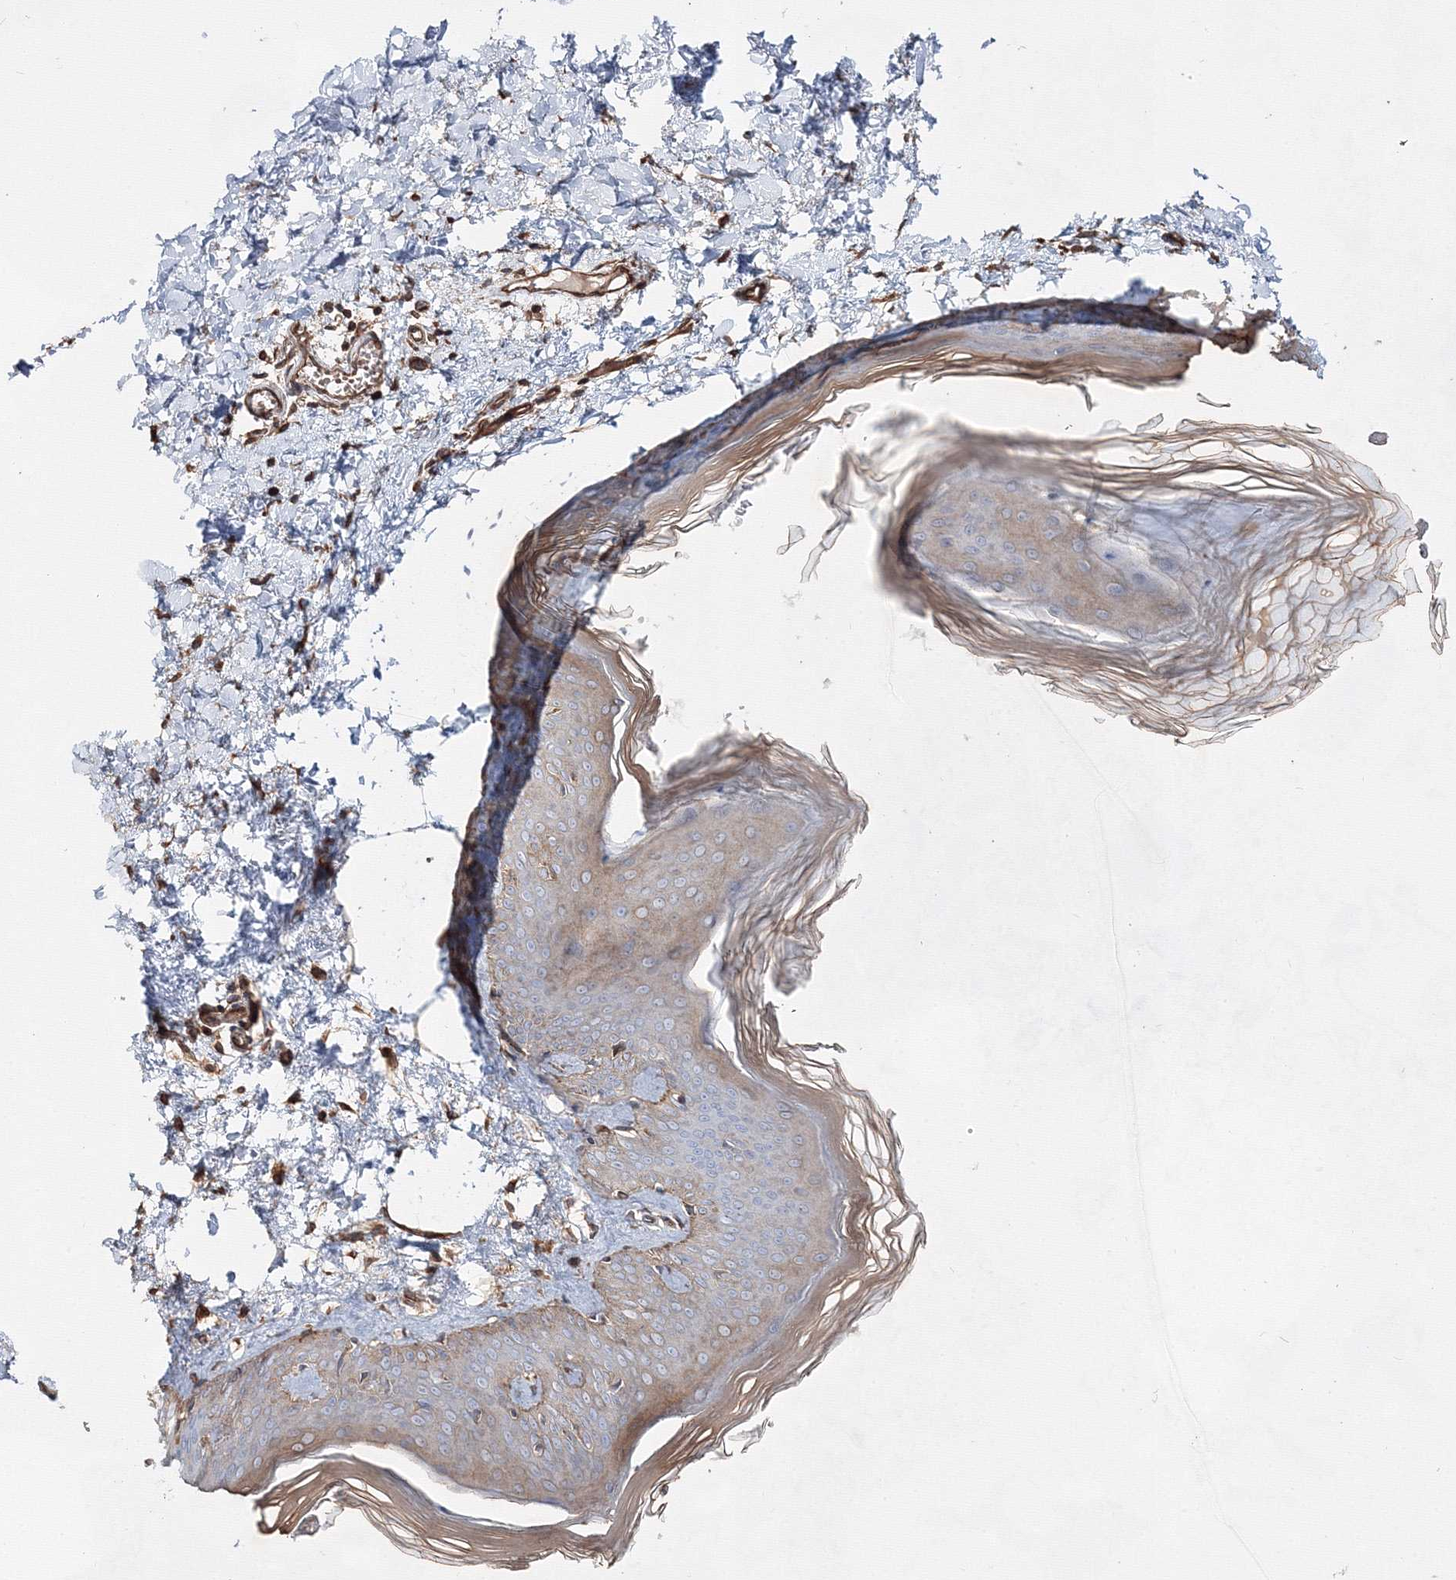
{"staining": {"intensity": "moderate", "quantity": ">75%", "location": "cytoplasmic/membranous"}, "tissue": "skin", "cell_type": "Fibroblasts", "image_type": "normal", "snomed": [{"axis": "morphology", "description": "Normal tissue, NOS"}, {"axis": "topography", "description": "Skin"}], "caption": "Benign skin reveals moderate cytoplasmic/membranous positivity in about >75% of fibroblasts The staining was performed using DAB, with brown indicating positive protein expression. Nuclei are stained blue with hematoxylin..", "gene": "EXOC6", "patient": {"sex": "female", "age": 27}}